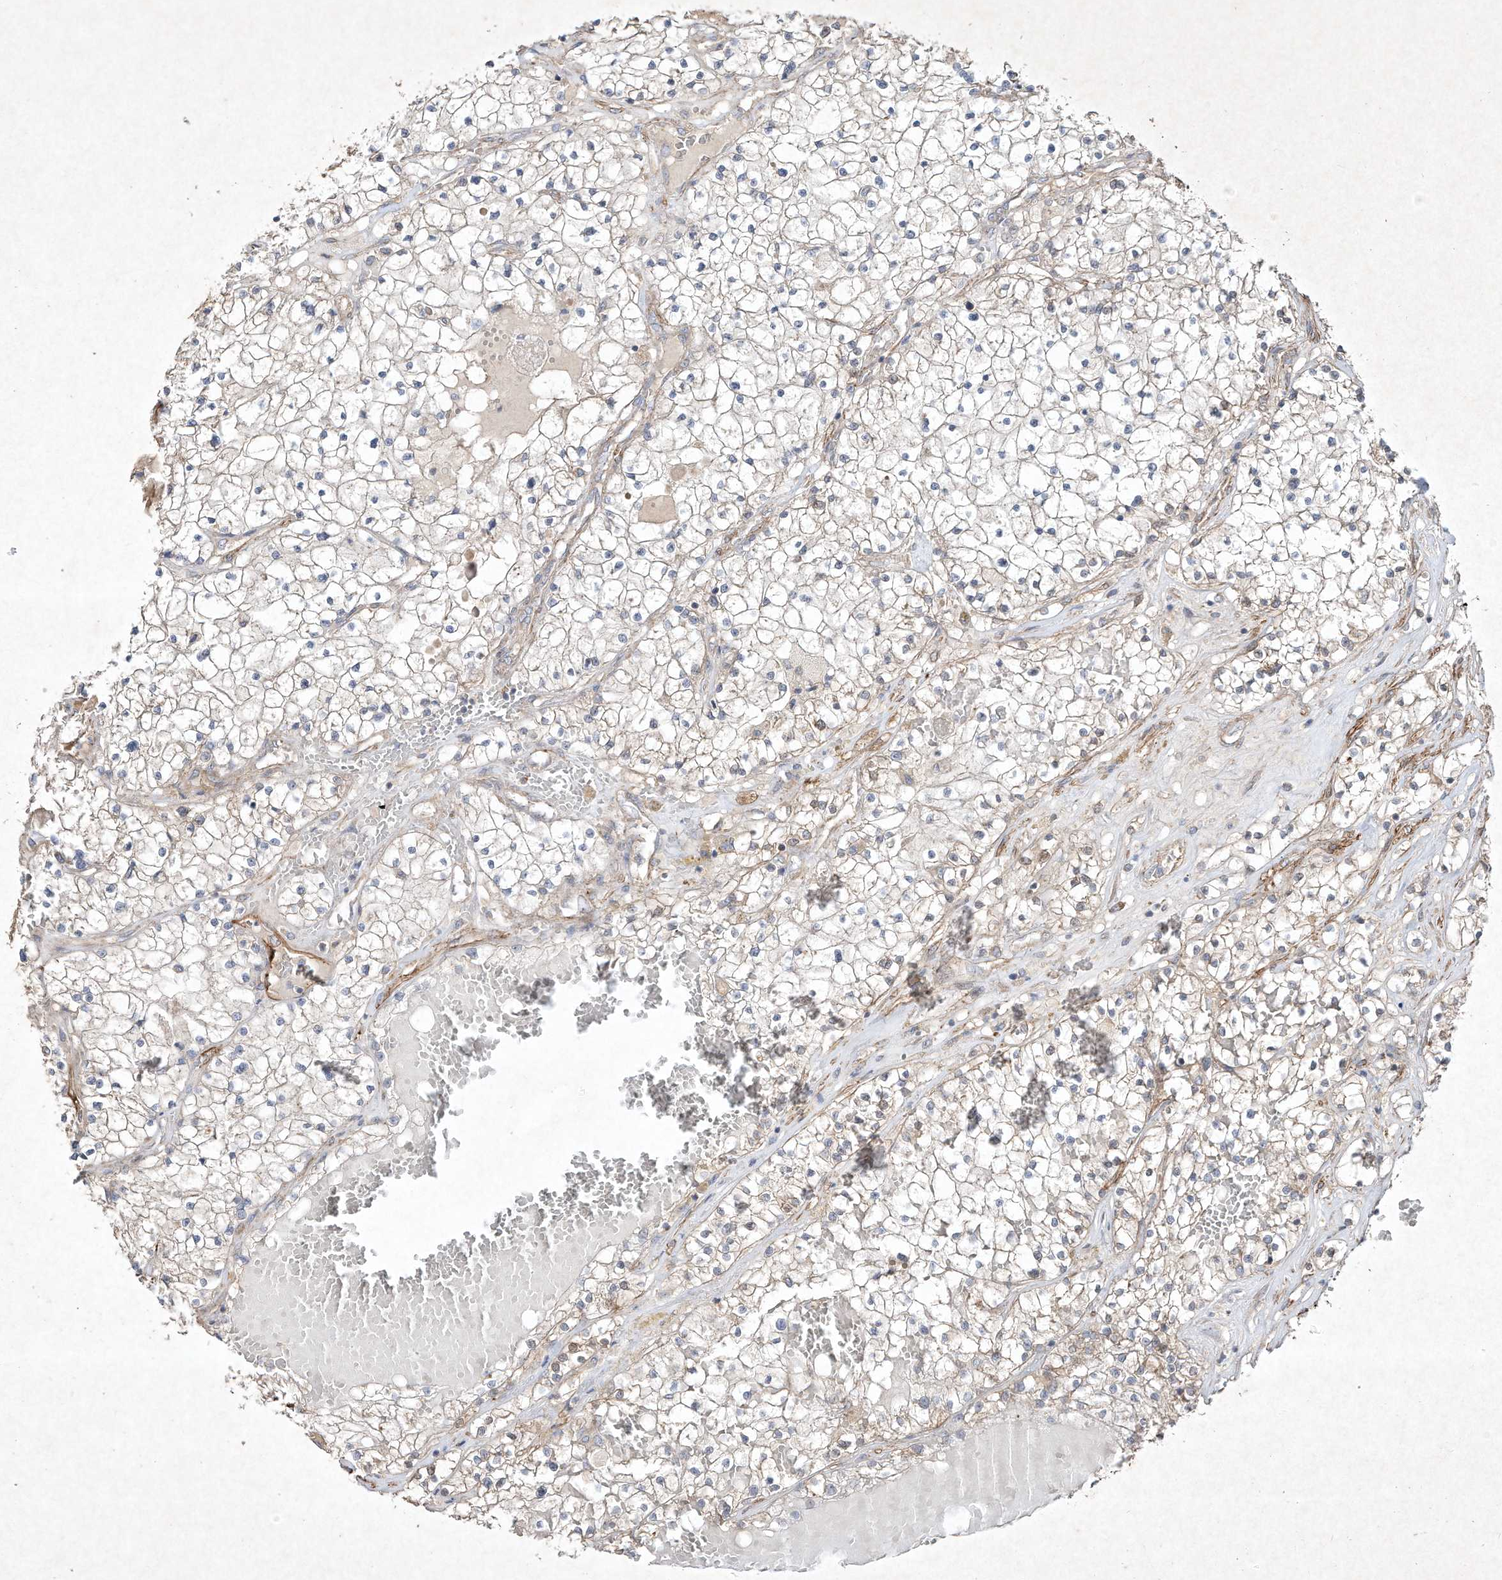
{"staining": {"intensity": "weak", "quantity": "<25%", "location": "cytoplasmic/membranous"}, "tissue": "renal cancer", "cell_type": "Tumor cells", "image_type": "cancer", "snomed": [{"axis": "morphology", "description": "Normal tissue, NOS"}, {"axis": "morphology", "description": "Adenocarcinoma, NOS"}, {"axis": "topography", "description": "Kidney"}], "caption": "Immunohistochemistry image of renal cancer stained for a protein (brown), which reveals no expression in tumor cells. (Stains: DAB IHC with hematoxylin counter stain, Microscopy: brightfield microscopy at high magnification).", "gene": "HTR5A", "patient": {"sex": "male", "age": 68}}